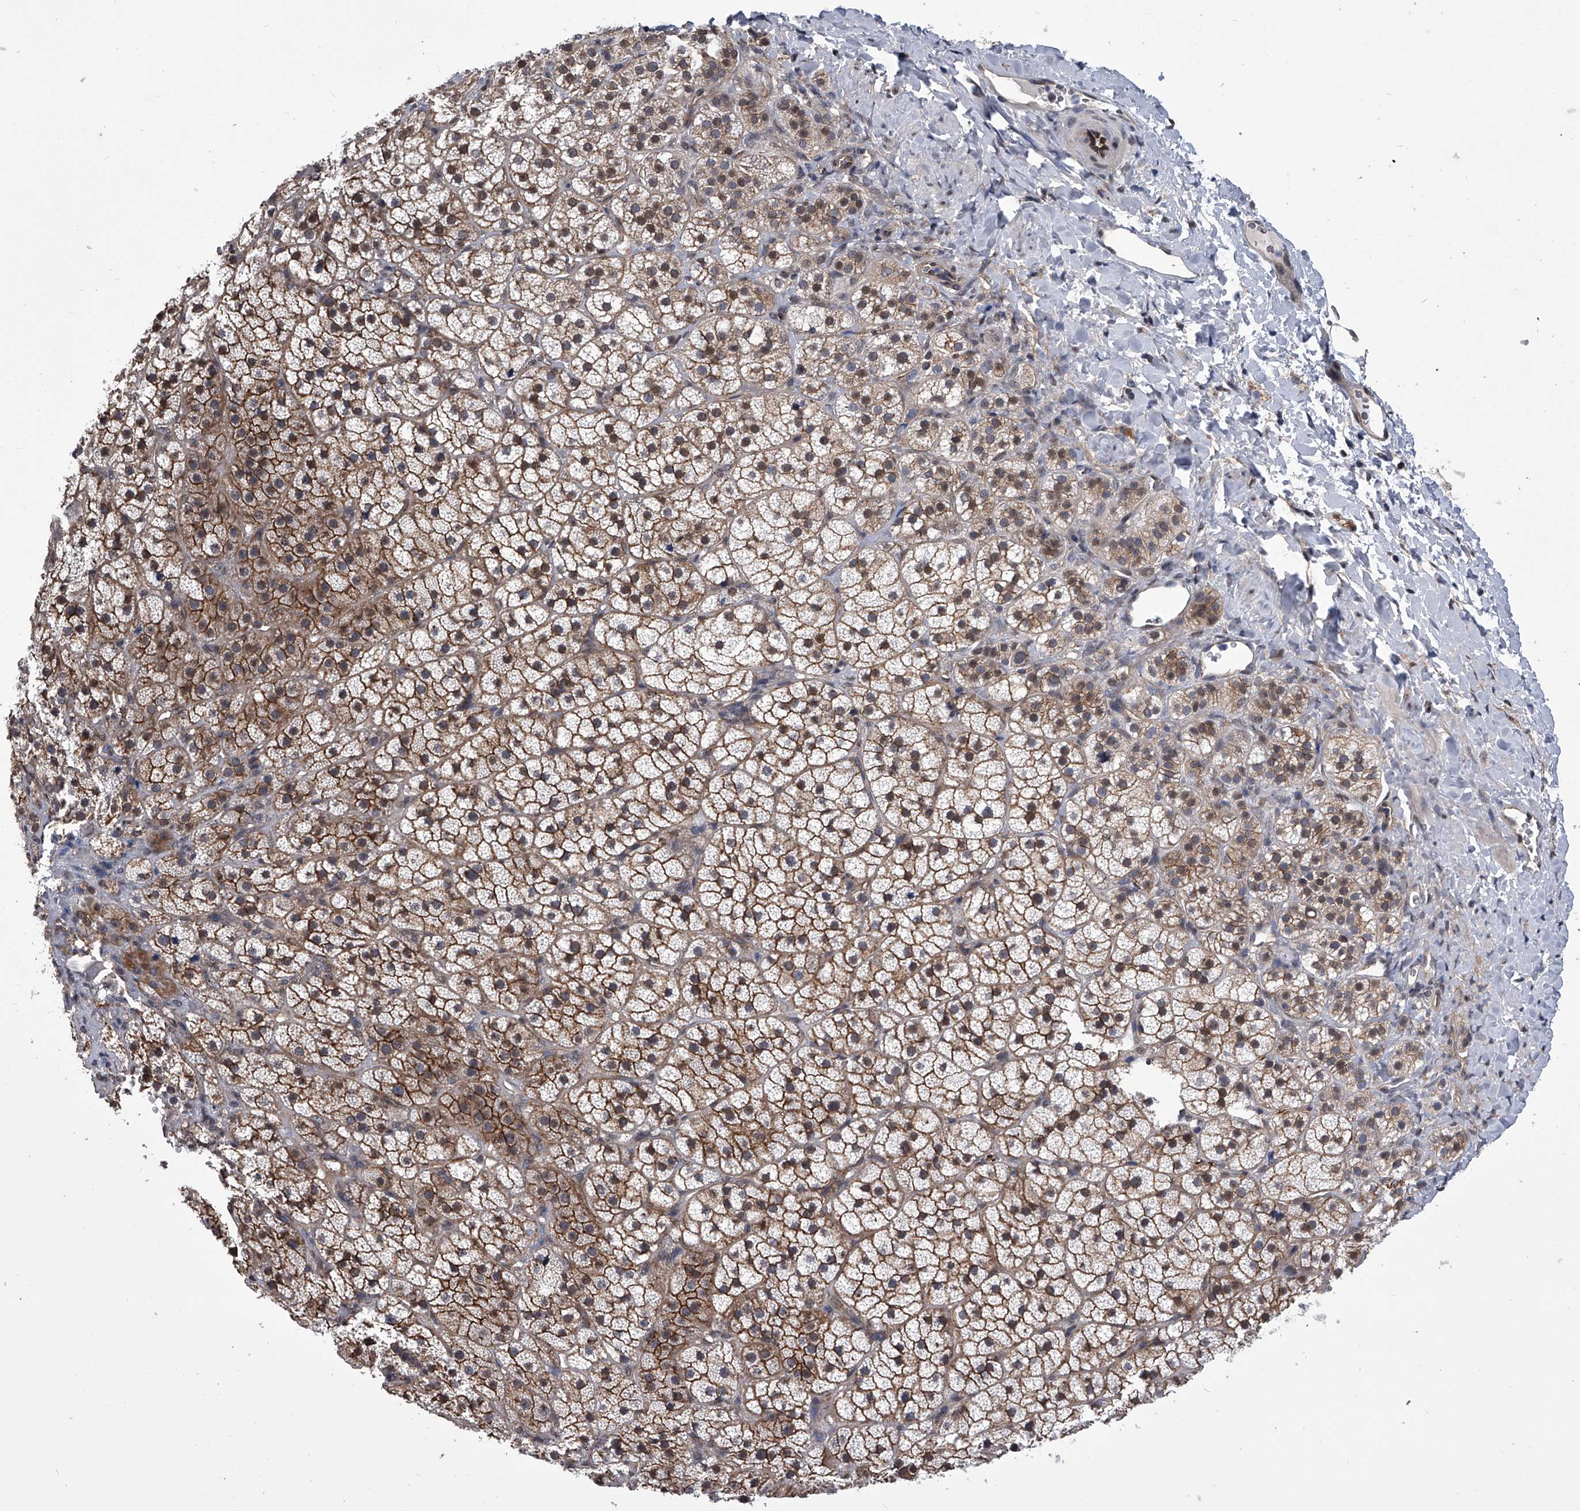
{"staining": {"intensity": "moderate", "quantity": ">75%", "location": "cytoplasmic/membranous"}, "tissue": "adrenal gland", "cell_type": "Glandular cells", "image_type": "normal", "snomed": [{"axis": "morphology", "description": "Normal tissue, NOS"}, {"axis": "topography", "description": "Adrenal gland"}], "caption": "Glandular cells exhibit medium levels of moderate cytoplasmic/membranous staining in approximately >75% of cells in normal human adrenal gland. Using DAB (brown) and hematoxylin (blue) stains, captured at high magnification using brightfield microscopy.", "gene": "ZNF76", "patient": {"sex": "female", "age": 44}}